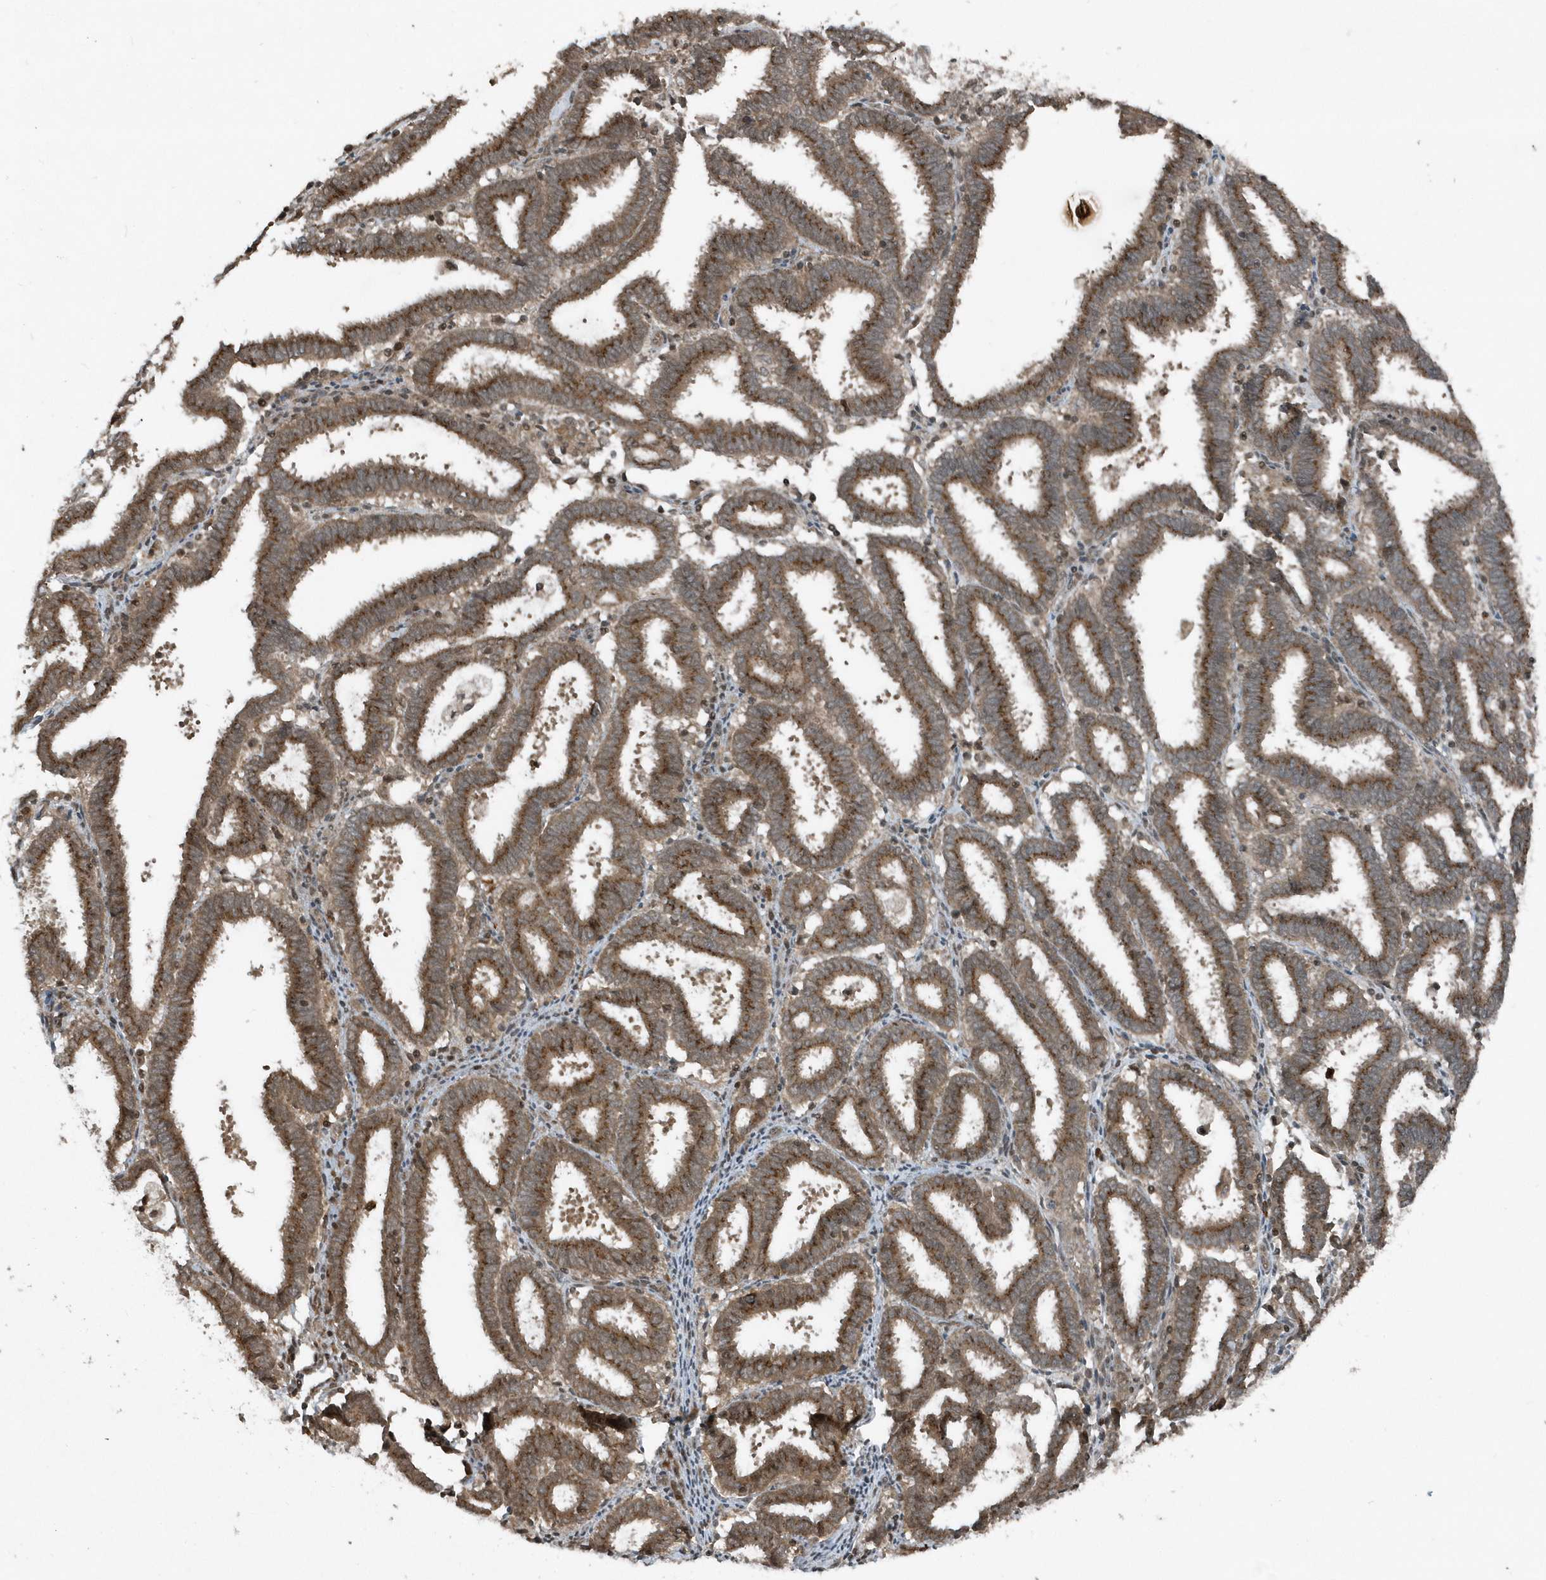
{"staining": {"intensity": "moderate", "quantity": ">75%", "location": "cytoplasmic/membranous"}, "tissue": "endometrial cancer", "cell_type": "Tumor cells", "image_type": "cancer", "snomed": [{"axis": "morphology", "description": "Adenocarcinoma, NOS"}, {"axis": "topography", "description": "Uterus"}], "caption": "A brown stain labels moderate cytoplasmic/membranous positivity of a protein in human endometrial cancer tumor cells.", "gene": "EIF2B1", "patient": {"sex": "female", "age": 83}}